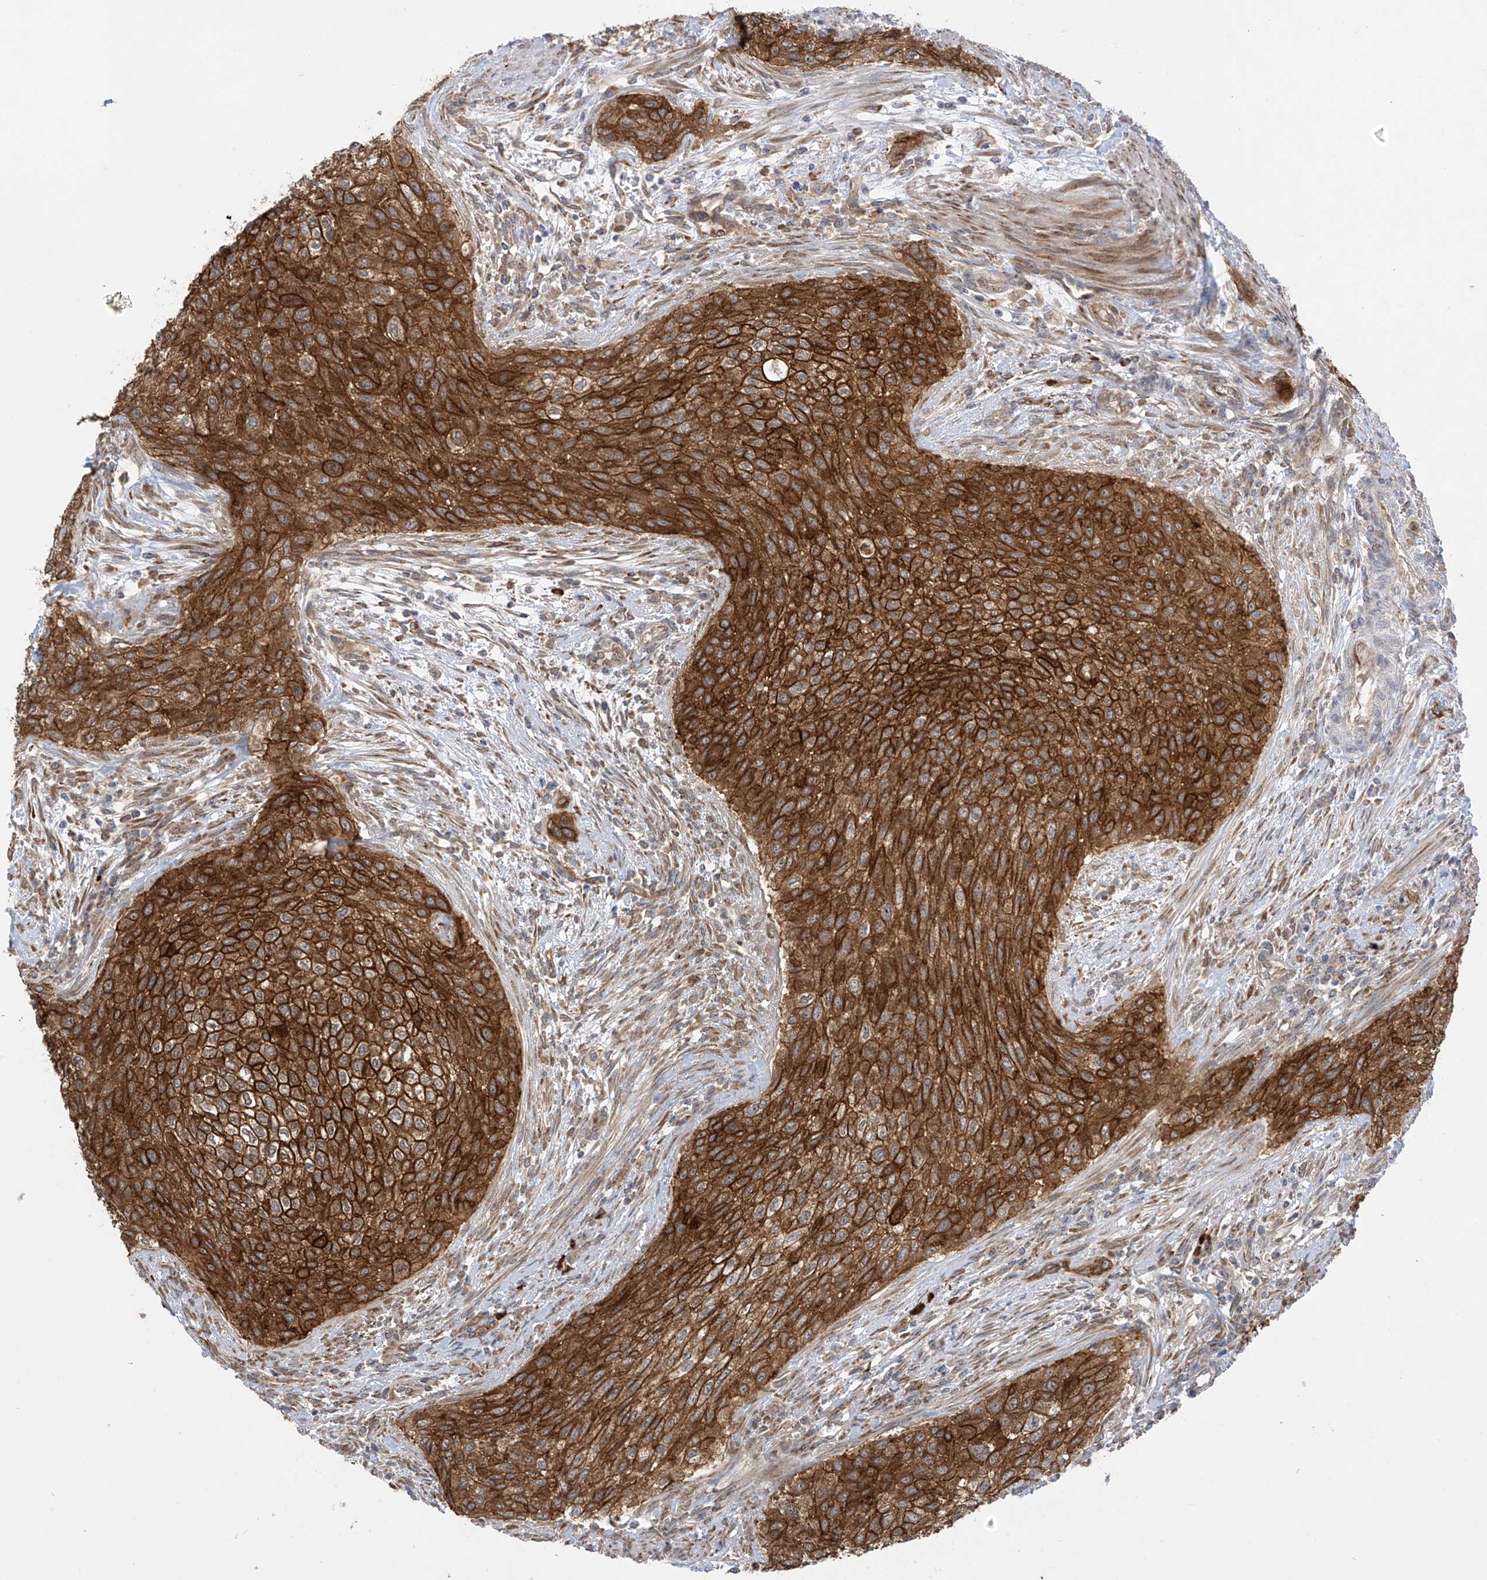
{"staining": {"intensity": "strong", "quantity": ">75%", "location": "cytoplasmic/membranous"}, "tissue": "urothelial cancer", "cell_type": "Tumor cells", "image_type": "cancer", "snomed": [{"axis": "morphology", "description": "Urothelial carcinoma, High grade"}, {"axis": "topography", "description": "Urinary bladder"}], "caption": "Protein staining displays strong cytoplasmic/membranous positivity in about >75% of tumor cells in urothelial cancer.", "gene": "KIAA1522", "patient": {"sex": "male", "age": 35}}